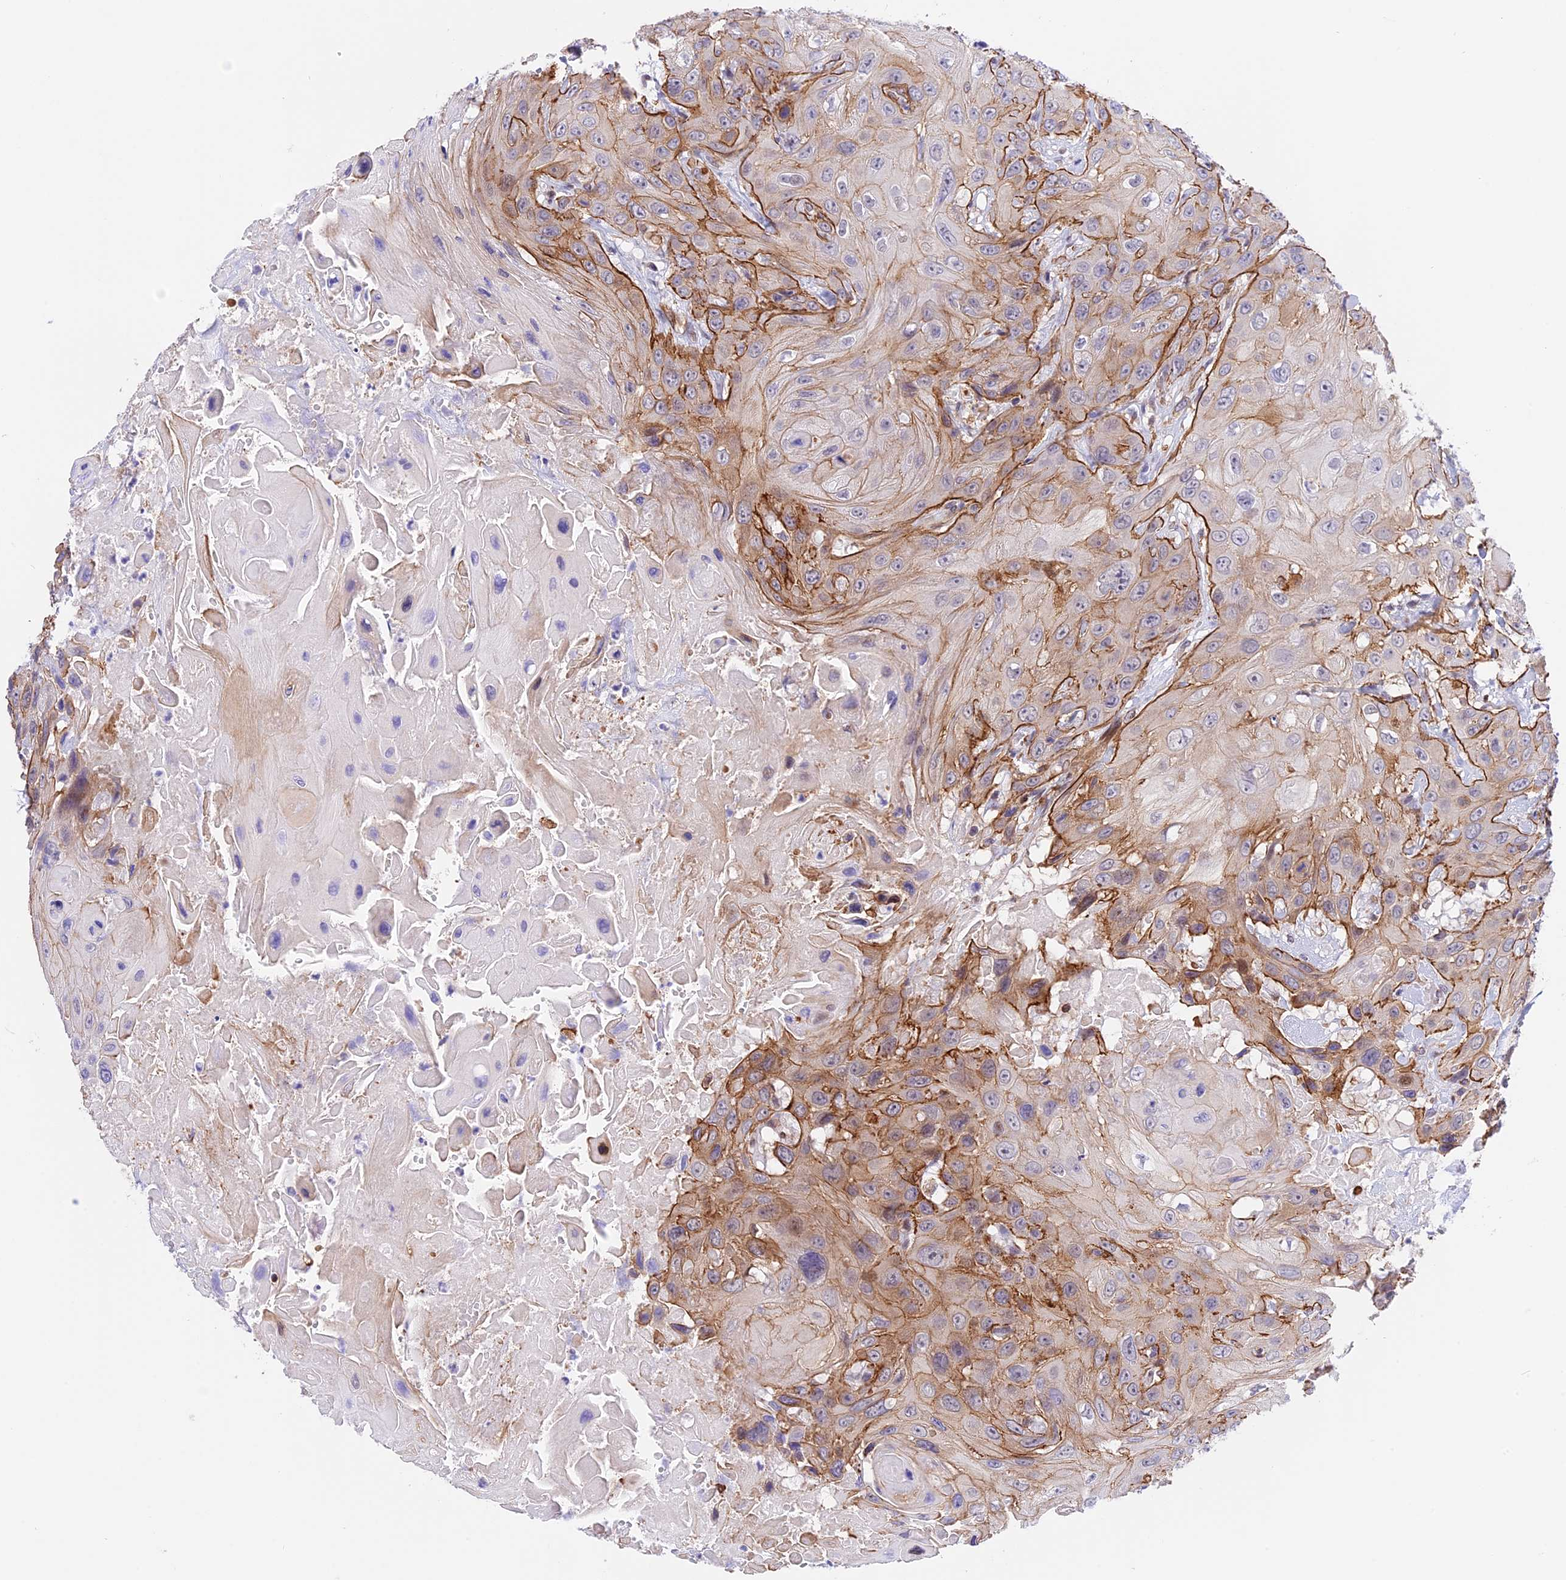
{"staining": {"intensity": "moderate", "quantity": ">75%", "location": "cytoplasmic/membranous"}, "tissue": "head and neck cancer", "cell_type": "Tumor cells", "image_type": "cancer", "snomed": [{"axis": "morphology", "description": "Squamous cell carcinoma, NOS"}, {"axis": "topography", "description": "Head-Neck"}], "caption": "Head and neck squamous cell carcinoma stained for a protein (brown) exhibits moderate cytoplasmic/membranous positive expression in about >75% of tumor cells.", "gene": "R3HDM4", "patient": {"sex": "male", "age": 81}}